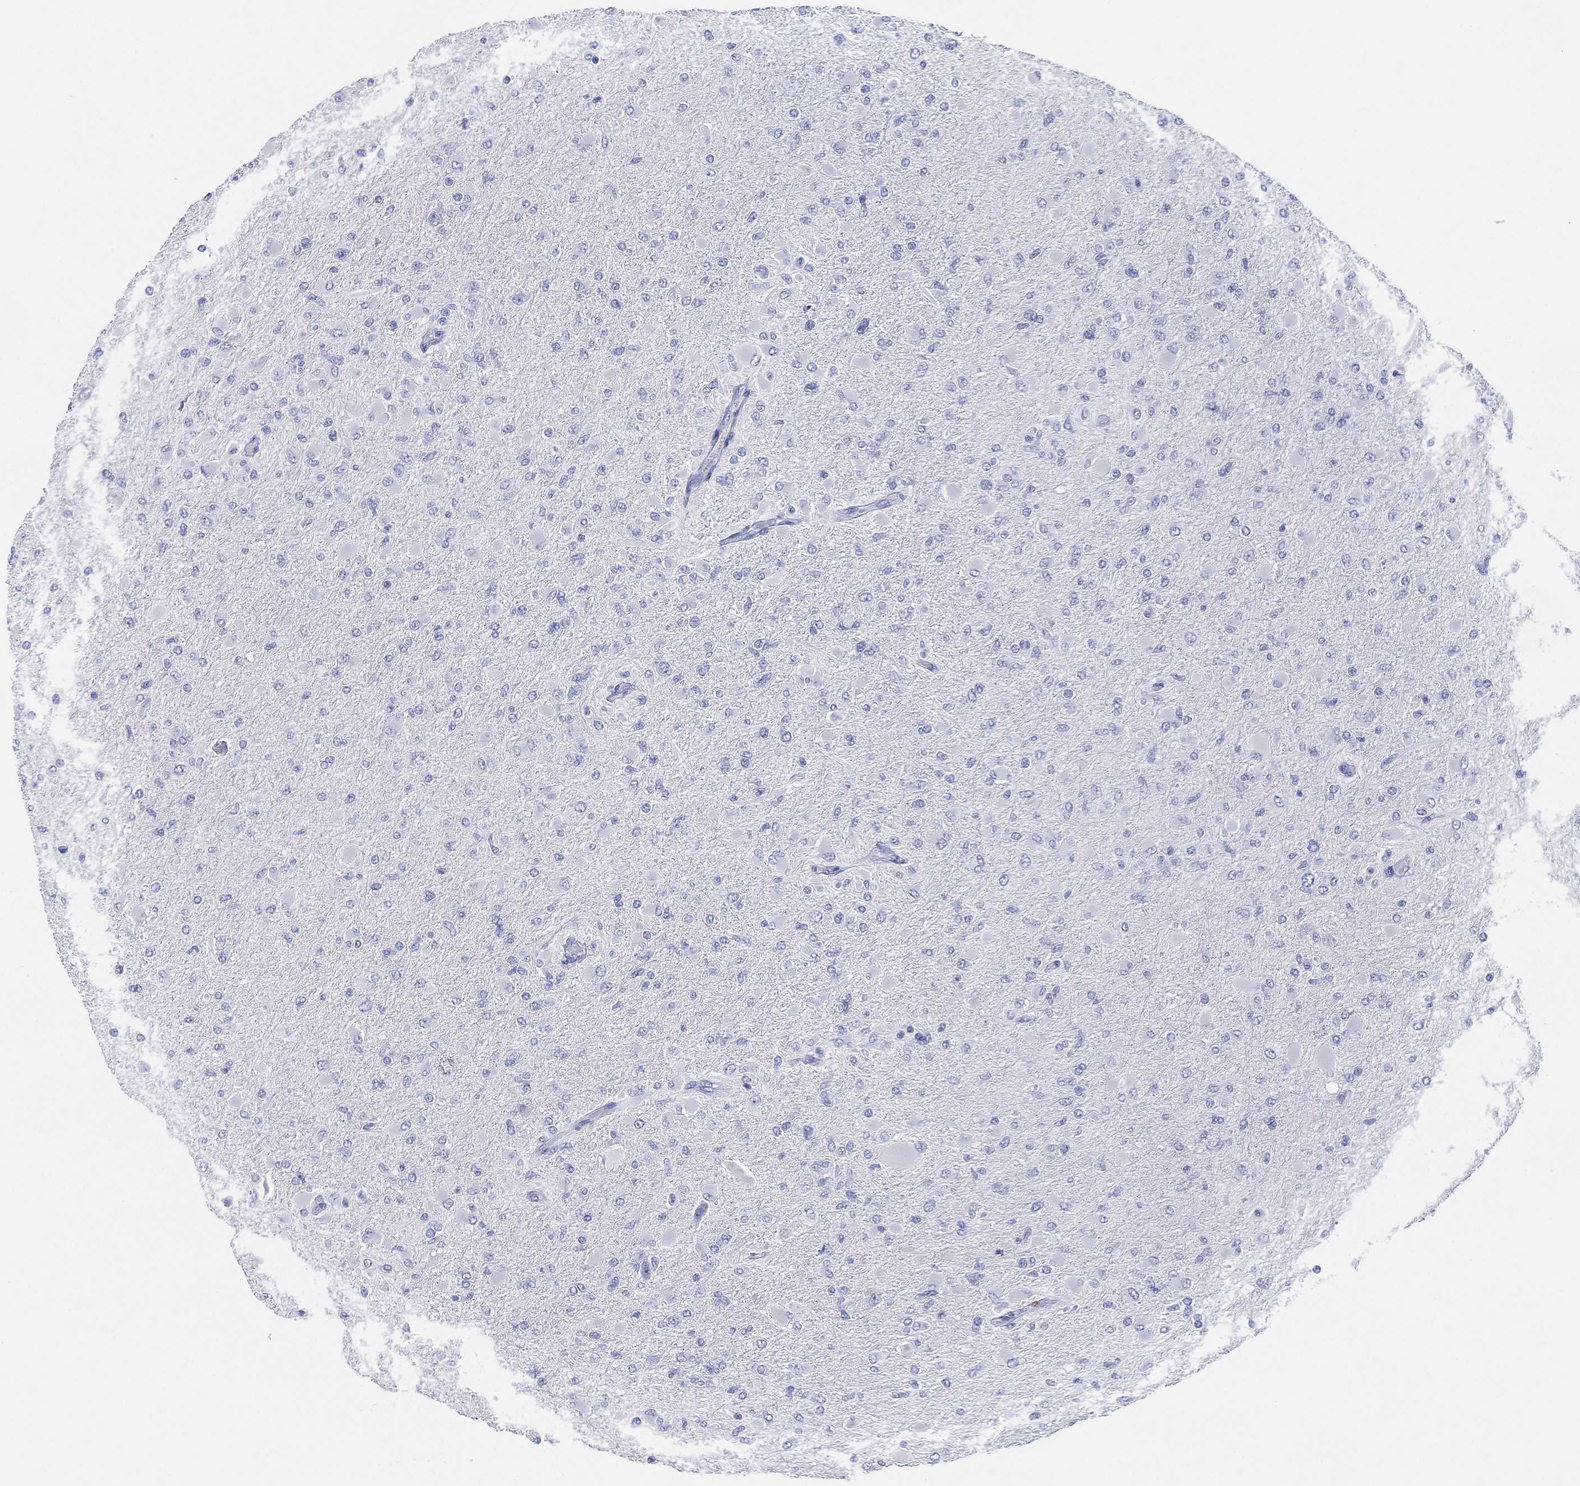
{"staining": {"intensity": "negative", "quantity": "none", "location": "none"}, "tissue": "glioma", "cell_type": "Tumor cells", "image_type": "cancer", "snomed": [{"axis": "morphology", "description": "Glioma, malignant, High grade"}, {"axis": "topography", "description": "Cerebral cortex"}], "caption": "This is an immunohistochemistry image of glioma. There is no expression in tumor cells.", "gene": "ADAD2", "patient": {"sex": "female", "age": 36}}